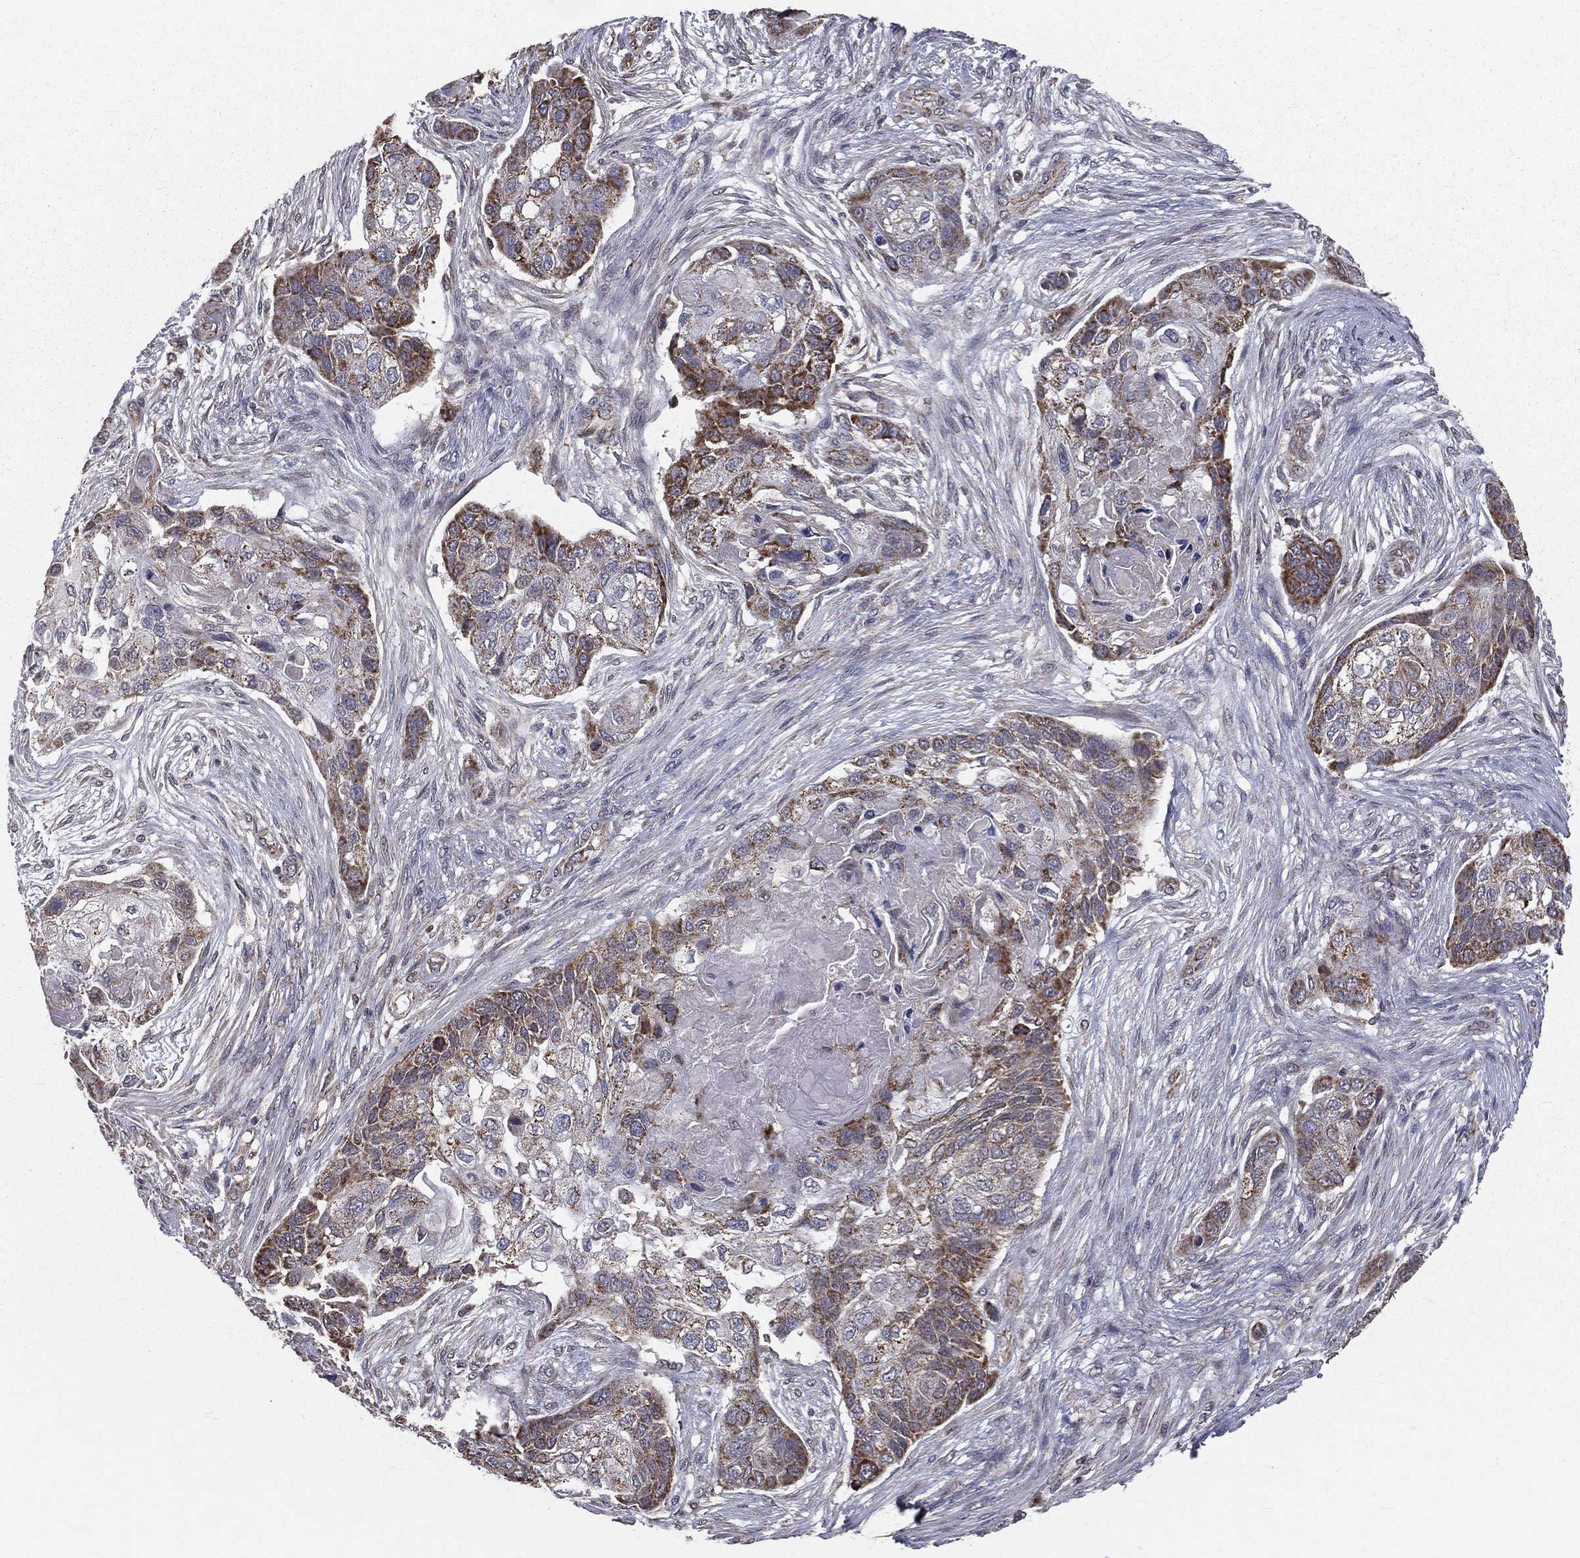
{"staining": {"intensity": "moderate", "quantity": "25%-75%", "location": "cytoplasmic/membranous"}, "tissue": "lung cancer", "cell_type": "Tumor cells", "image_type": "cancer", "snomed": [{"axis": "morphology", "description": "Squamous cell carcinoma, NOS"}, {"axis": "topography", "description": "Lung"}], "caption": "Protein staining by immunohistochemistry (IHC) reveals moderate cytoplasmic/membranous staining in about 25%-75% of tumor cells in lung squamous cell carcinoma. Immunohistochemistry stains the protein in brown and the nuclei are stained blue.", "gene": "MRPL46", "patient": {"sex": "male", "age": 69}}